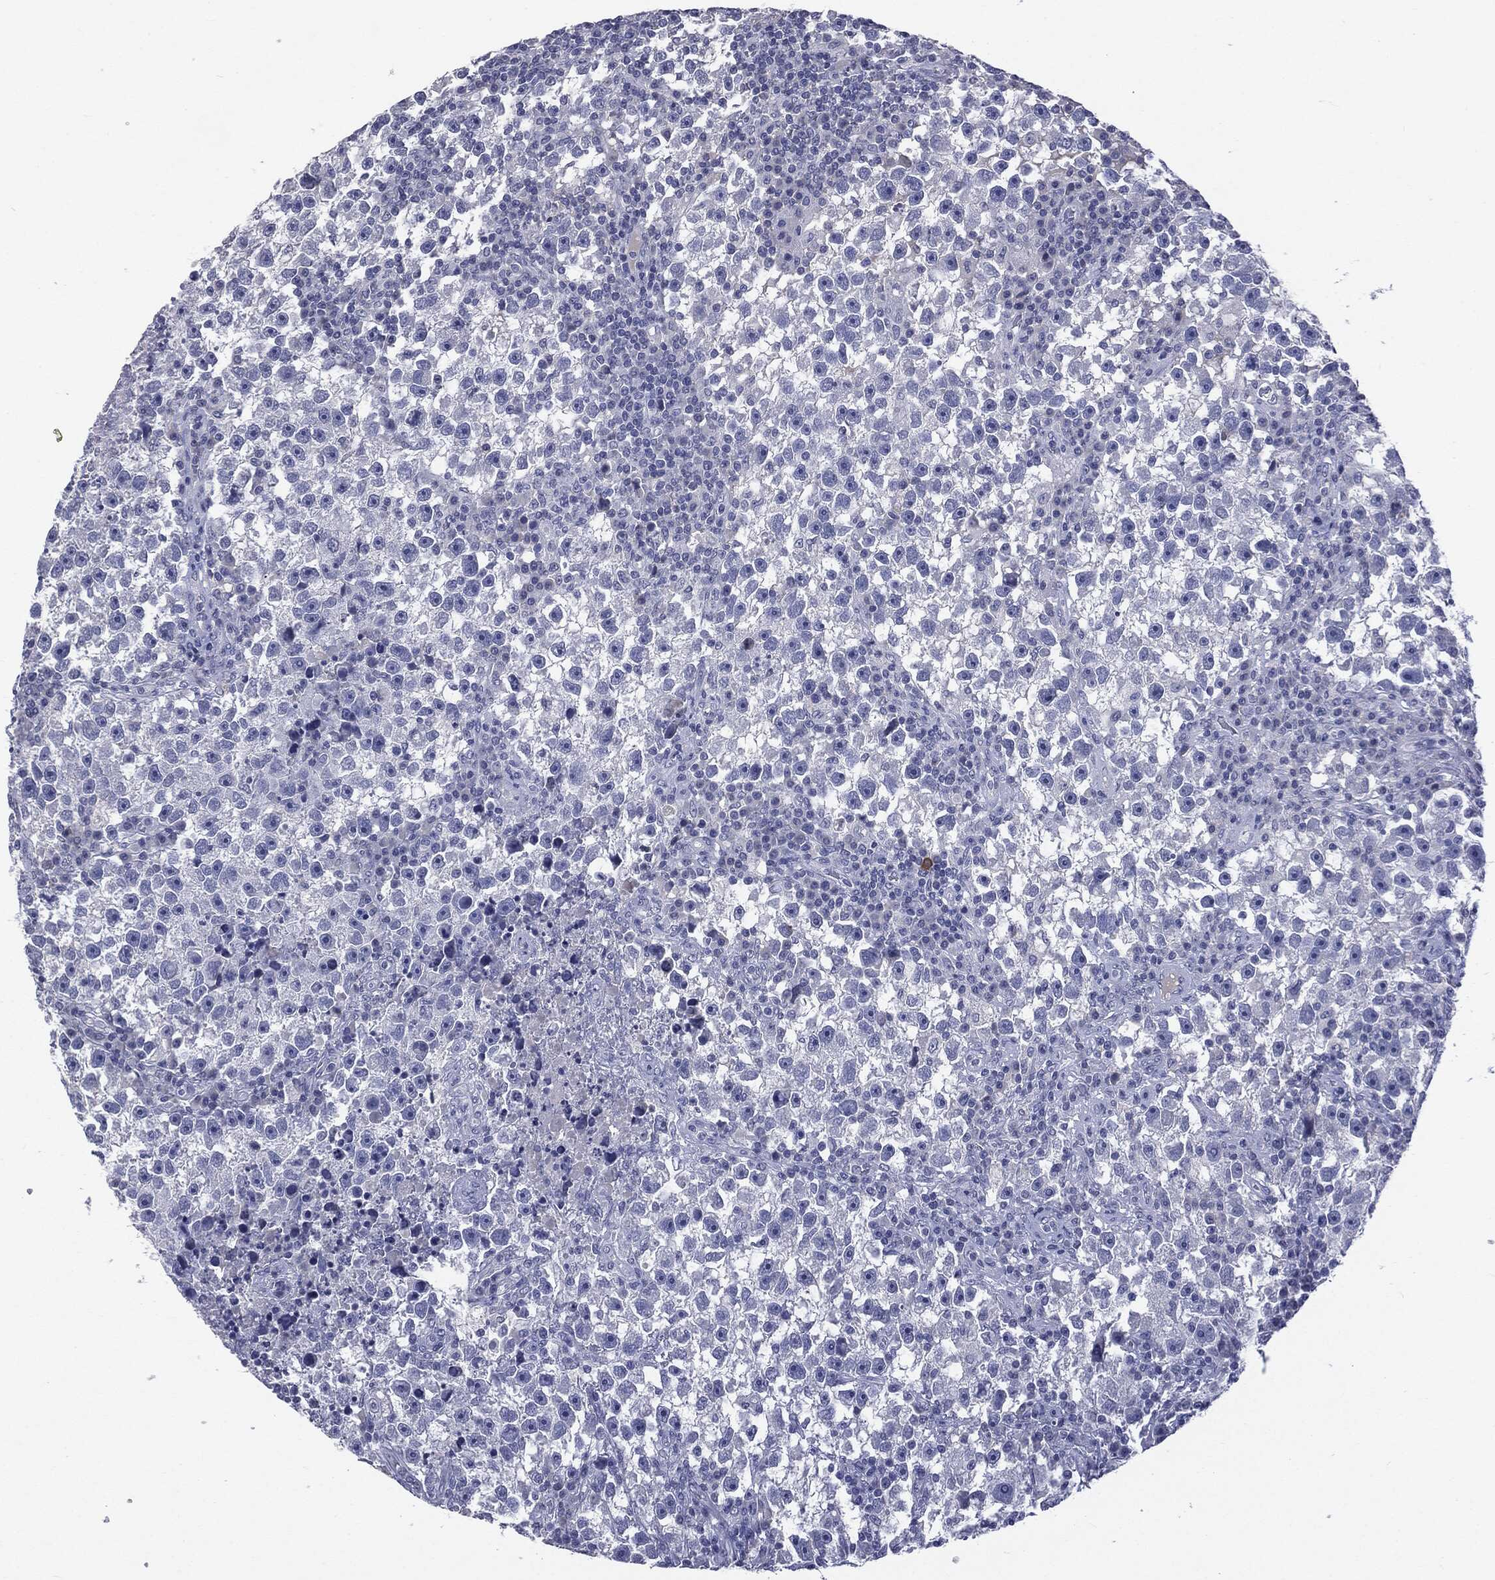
{"staining": {"intensity": "negative", "quantity": "none", "location": "none"}, "tissue": "testis cancer", "cell_type": "Tumor cells", "image_type": "cancer", "snomed": [{"axis": "morphology", "description": "Seminoma, NOS"}, {"axis": "topography", "description": "Testis"}], "caption": "Immunohistochemistry (IHC) of human testis cancer (seminoma) displays no staining in tumor cells.", "gene": "TSHB", "patient": {"sex": "male", "age": 47}}